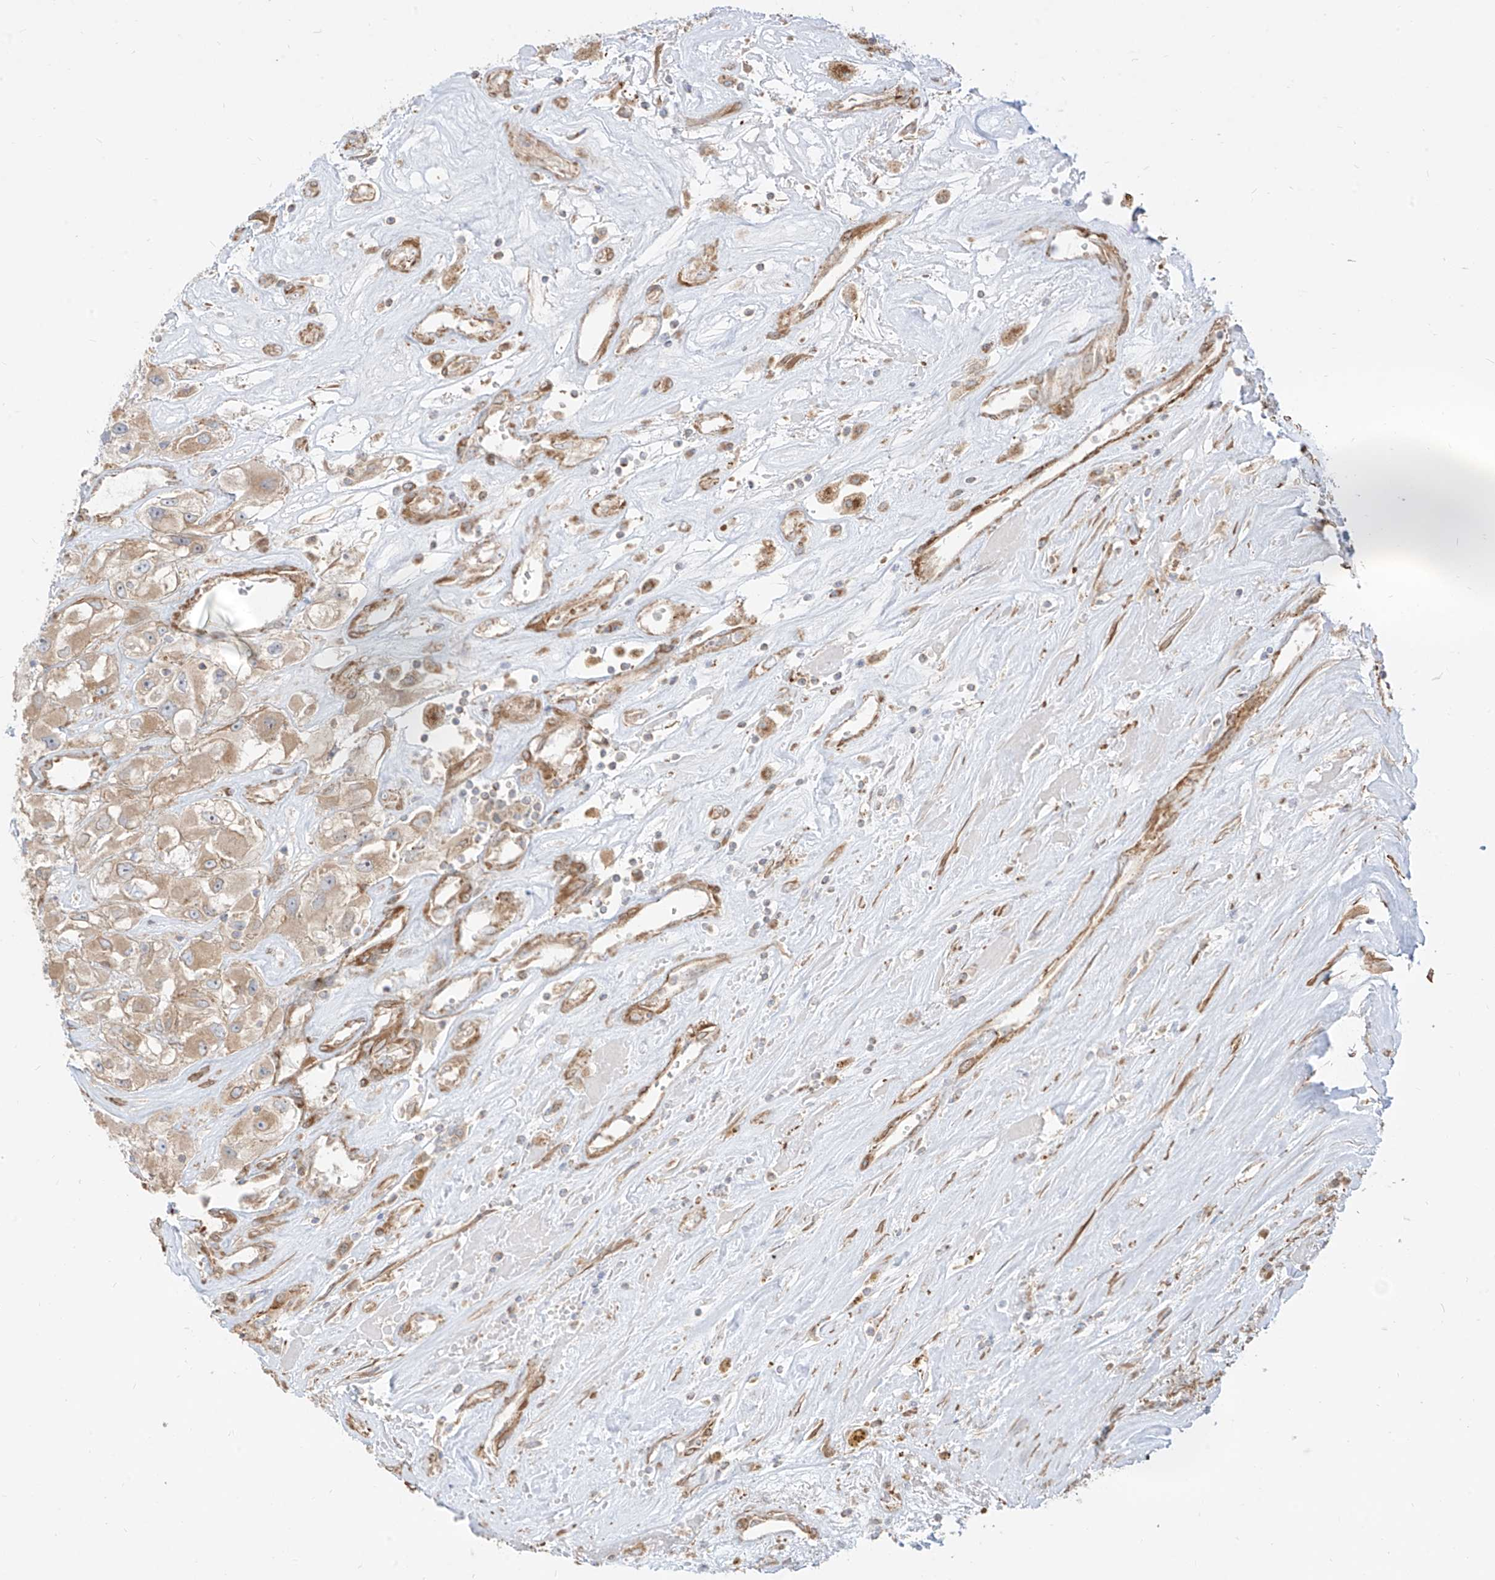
{"staining": {"intensity": "weak", "quantity": ">75%", "location": "cytoplasmic/membranous"}, "tissue": "renal cancer", "cell_type": "Tumor cells", "image_type": "cancer", "snomed": [{"axis": "morphology", "description": "Adenocarcinoma, NOS"}, {"axis": "topography", "description": "Kidney"}], "caption": "Adenocarcinoma (renal) tissue reveals weak cytoplasmic/membranous expression in approximately >75% of tumor cells", "gene": "PLCL1", "patient": {"sex": "female", "age": 52}}